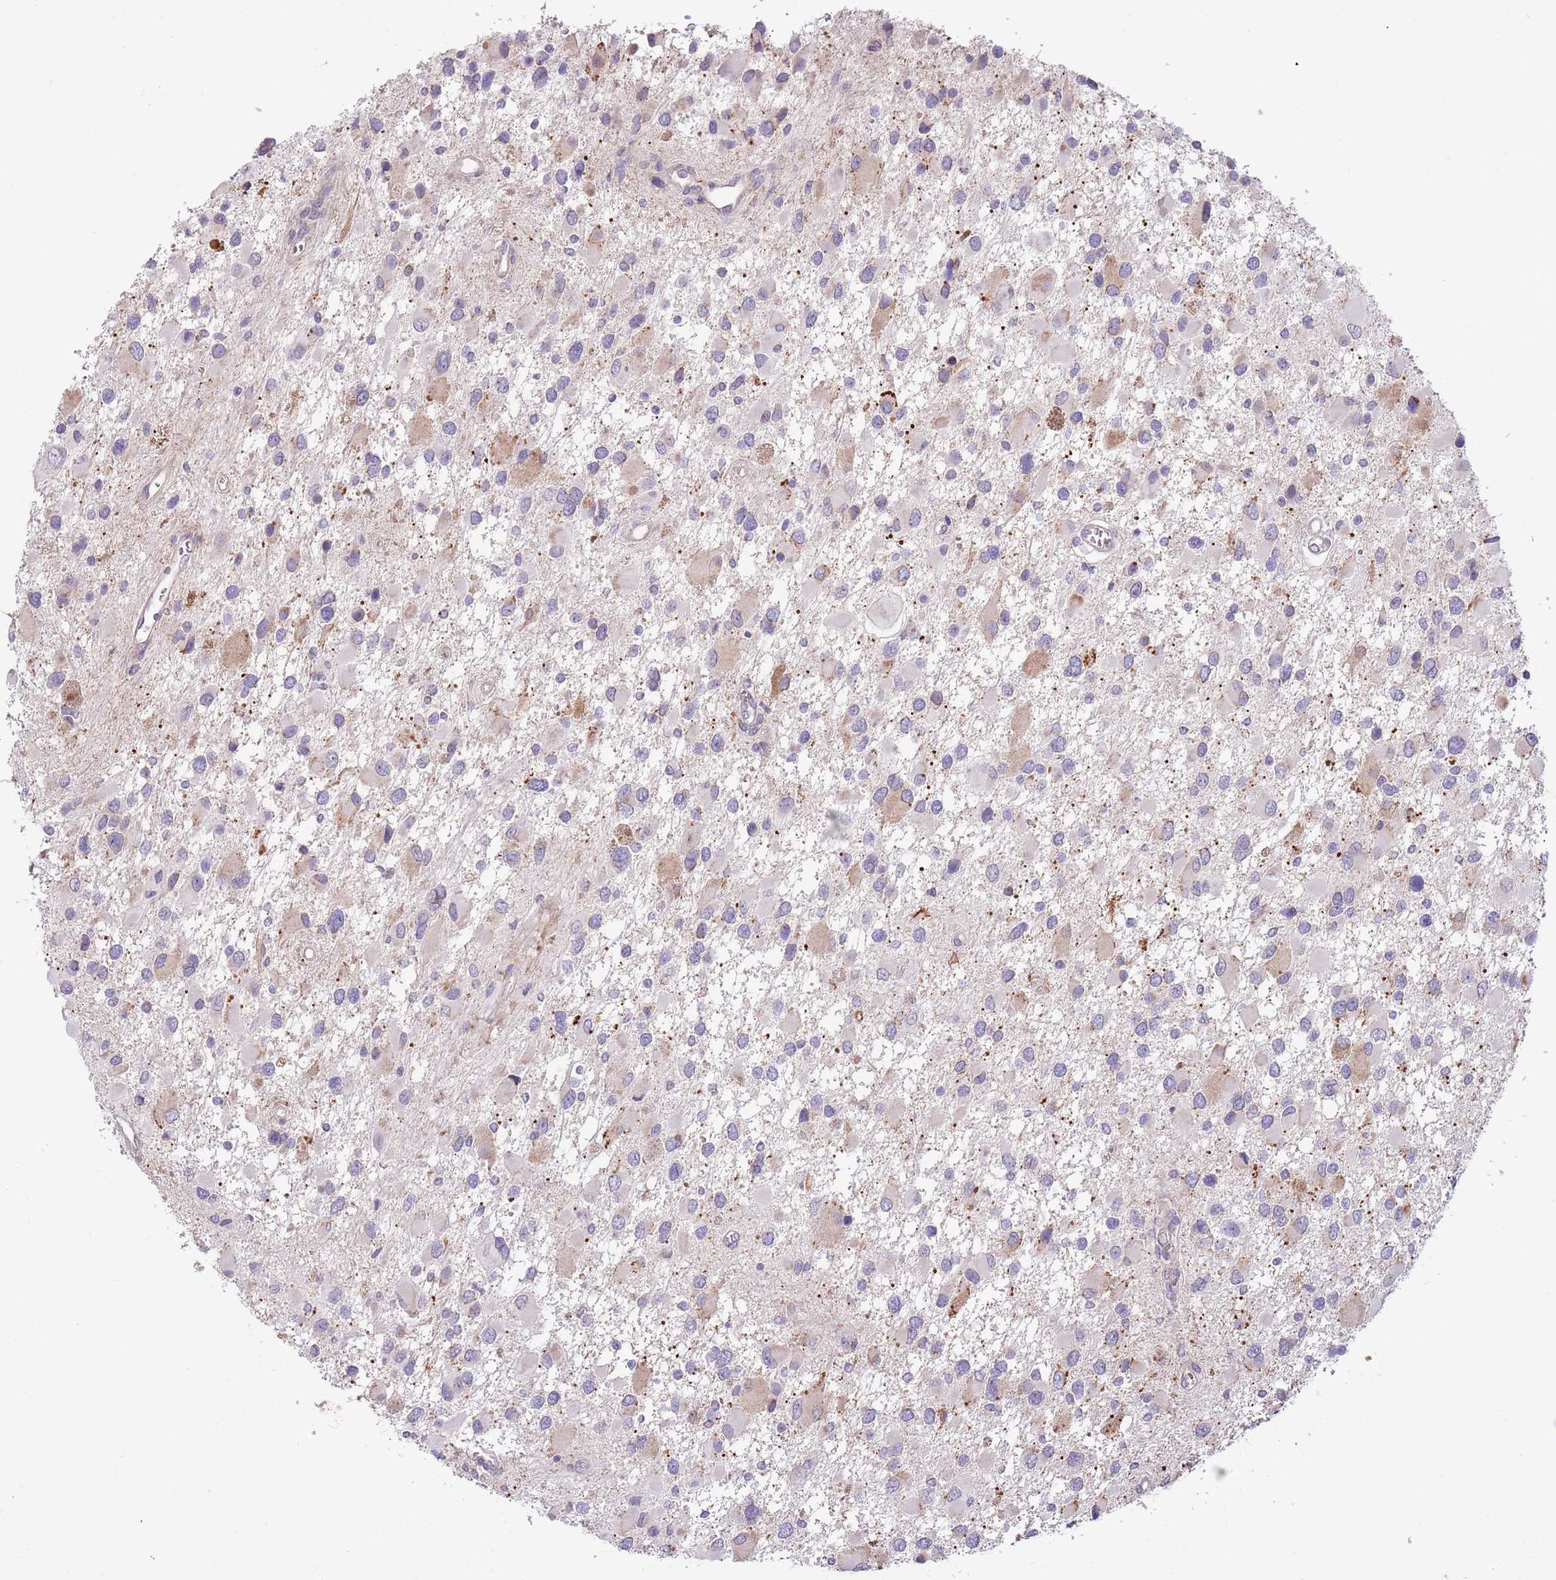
{"staining": {"intensity": "negative", "quantity": "none", "location": "none"}, "tissue": "glioma", "cell_type": "Tumor cells", "image_type": "cancer", "snomed": [{"axis": "morphology", "description": "Glioma, malignant, High grade"}, {"axis": "topography", "description": "Brain"}], "caption": "Protein analysis of malignant glioma (high-grade) displays no significant staining in tumor cells.", "gene": "AP1S2", "patient": {"sex": "male", "age": 53}}